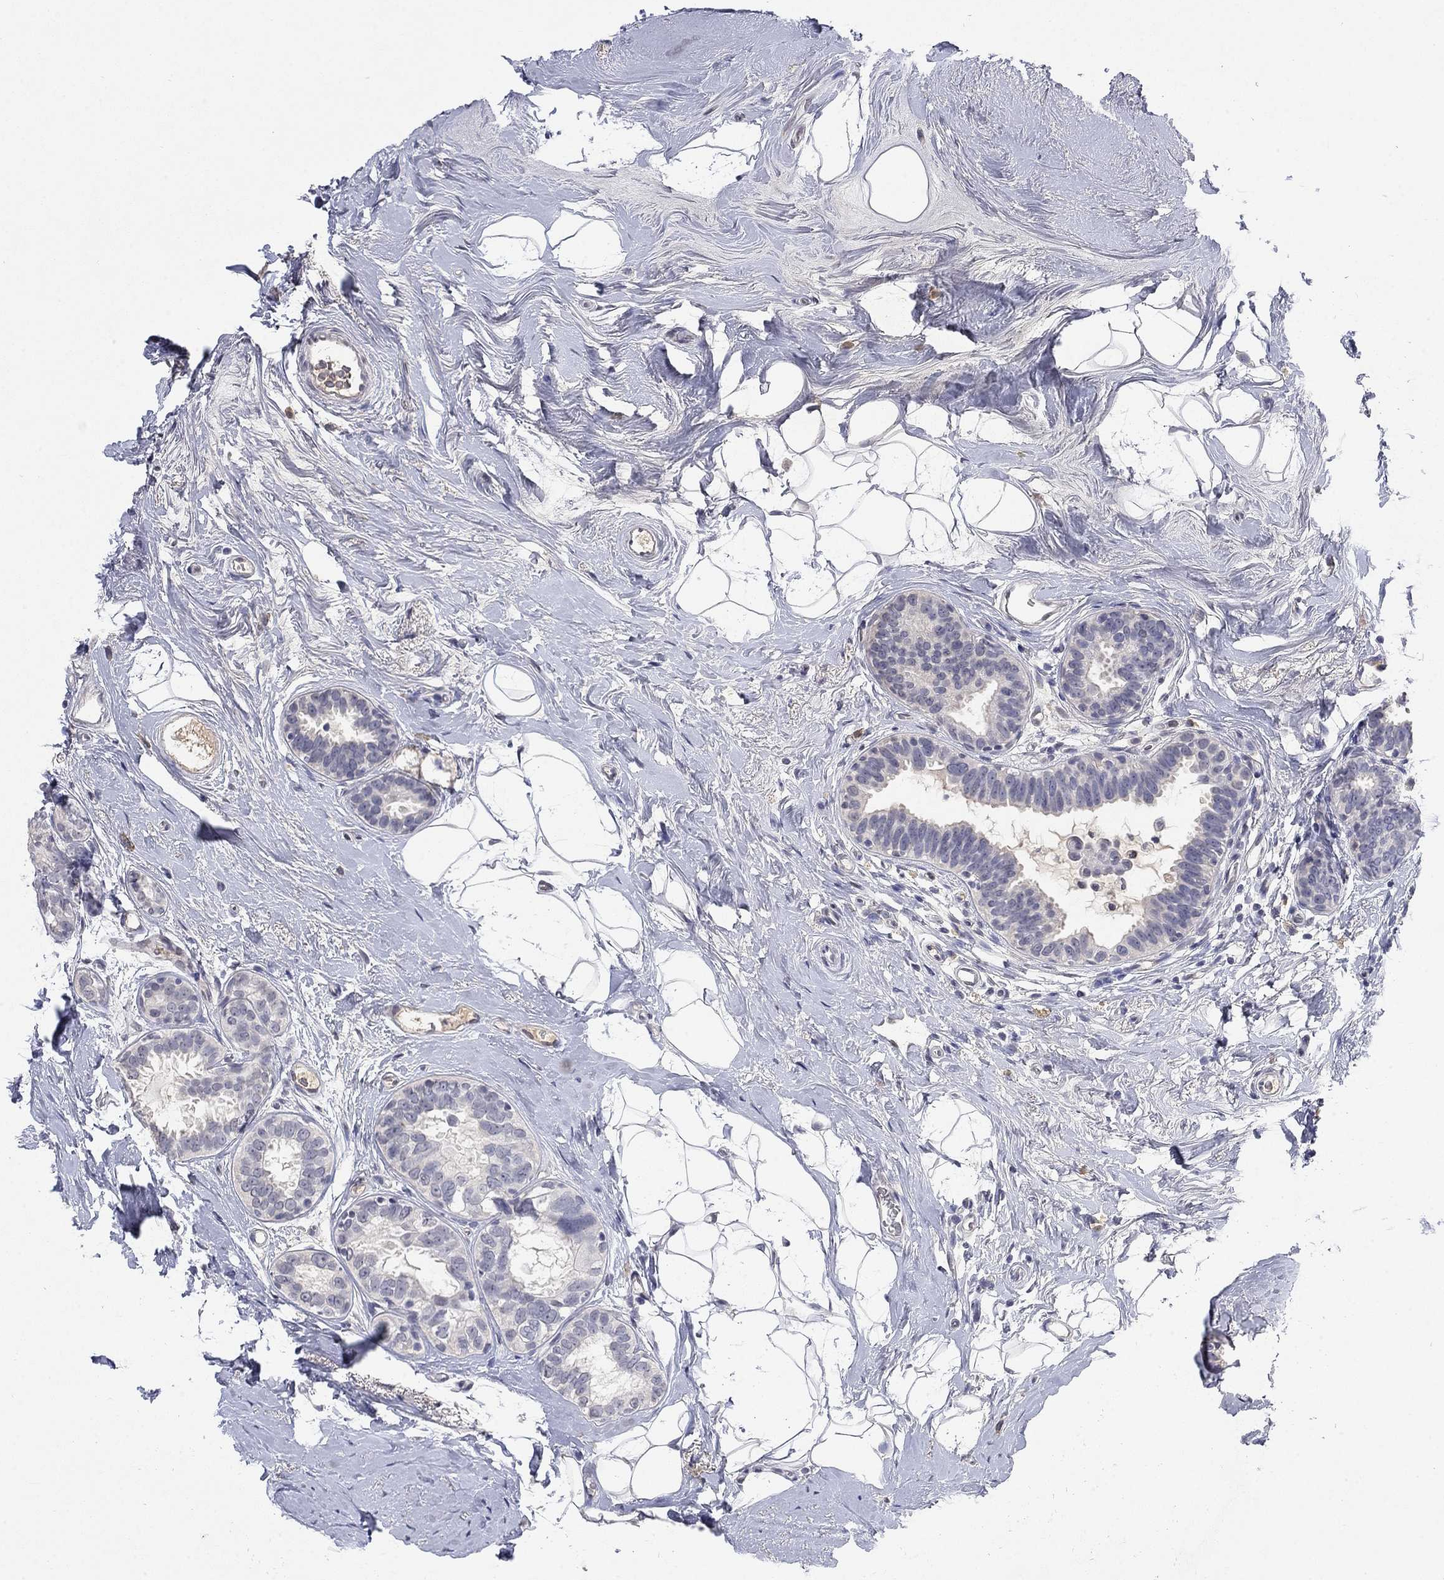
{"staining": {"intensity": "negative", "quantity": "none", "location": "none"}, "tissue": "breast cancer", "cell_type": "Tumor cells", "image_type": "cancer", "snomed": [{"axis": "morphology", "description": "Duct carcinoma"}, {"axis": "topography", "description": "Breast"}], "caption": "The micrograph exhibits no significant positivity in tumor cells of breast cancer (infiltrating ductal carcinoma).", "gene": "SLC51A", "patient": {"sex": "female", "age": 55}}